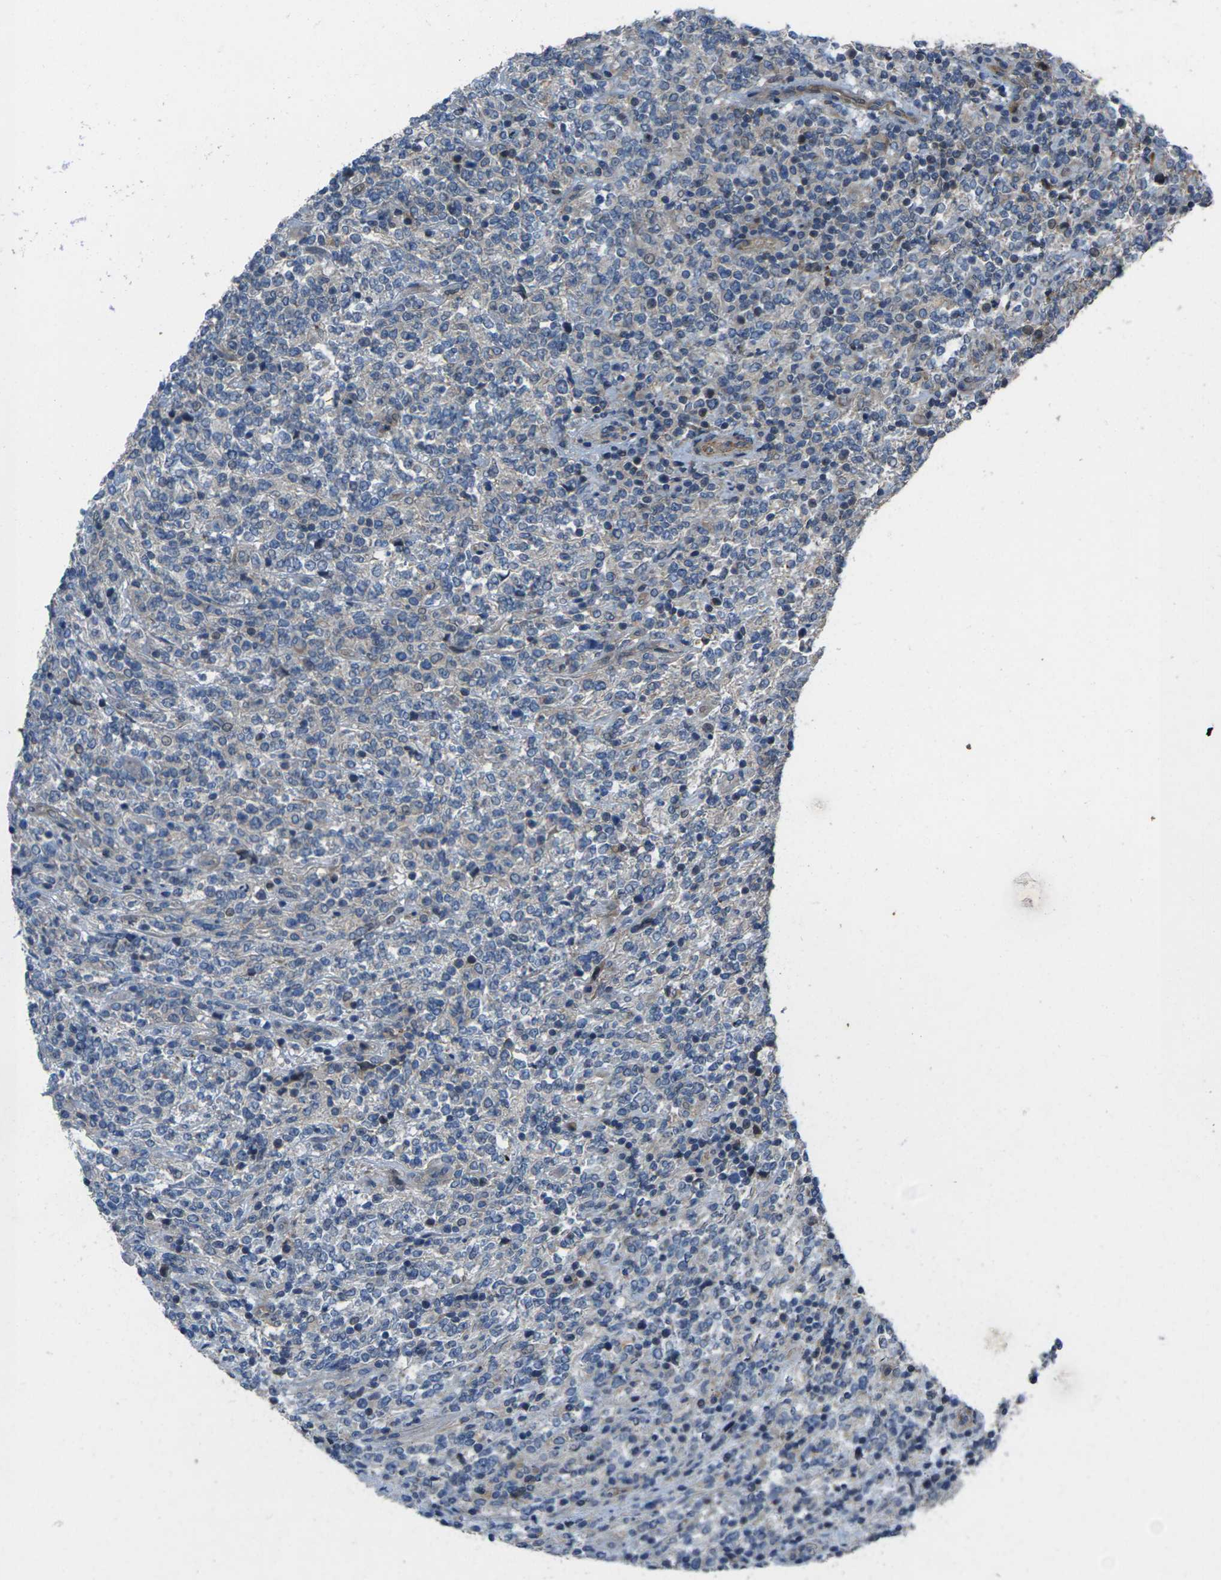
{"staining": {"intensity": "negative", "quantity": "none", "location": "none"}, "tissue": "lymphoma", "cell_type": "Tumor cells", "image_type": "cancer", "snomed": [{"axis": "morphology", "description": "Malignant lymphoma, non-Hodgkin's type, High grade"}, {"axis": "topography", "description": "Soft tissue"}], "caption": "Immunohistochemical staining of human lymphoma demonstrates no significant staining in tumor cells.", "gene": "EDNRA", "patient": {"sex": "male", "age": 18}}